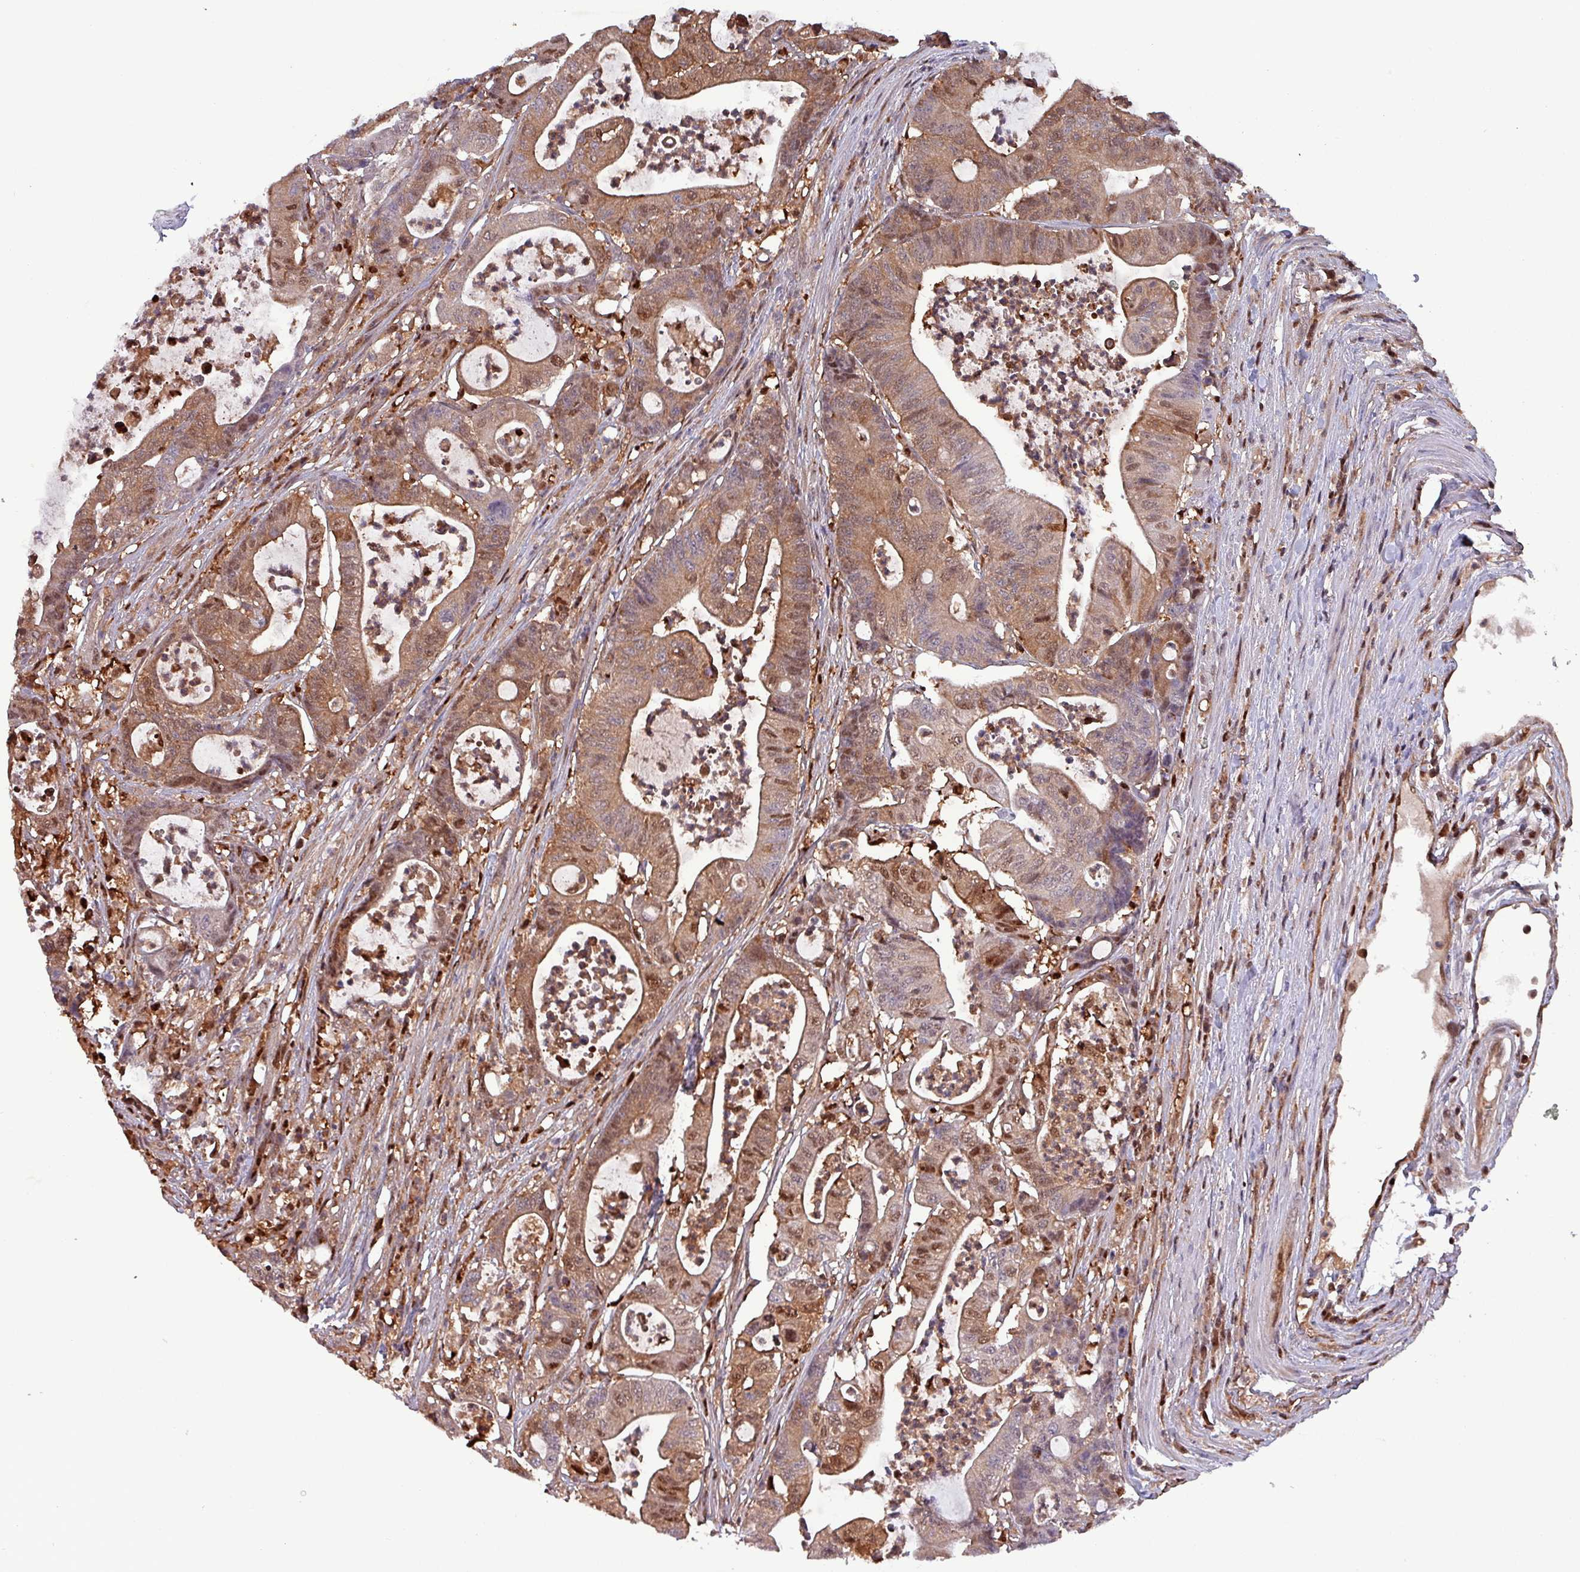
{"staining": {"intensity": "moderate", "quantity": ">75%", "location": "cytoplasmic/membranous,nuclear"}, "tissue": "colorectal cancer", "cell_type": "Tumor cells", "image_type": "cancer", "snomed": [{"axis": "morphology", "description": "Adenocarcinoma, NOS"}, {"axis": "topography", "description": "Colon"}], "caption": "The photomicrograph shows staining of colorectal cancer, revealing moderate cytoplasmic/membranous and nuclear protein staining (brown color) within tumor cells.", "gene": "PSMB8", "patient": {"sex": "female", "age": 84}}